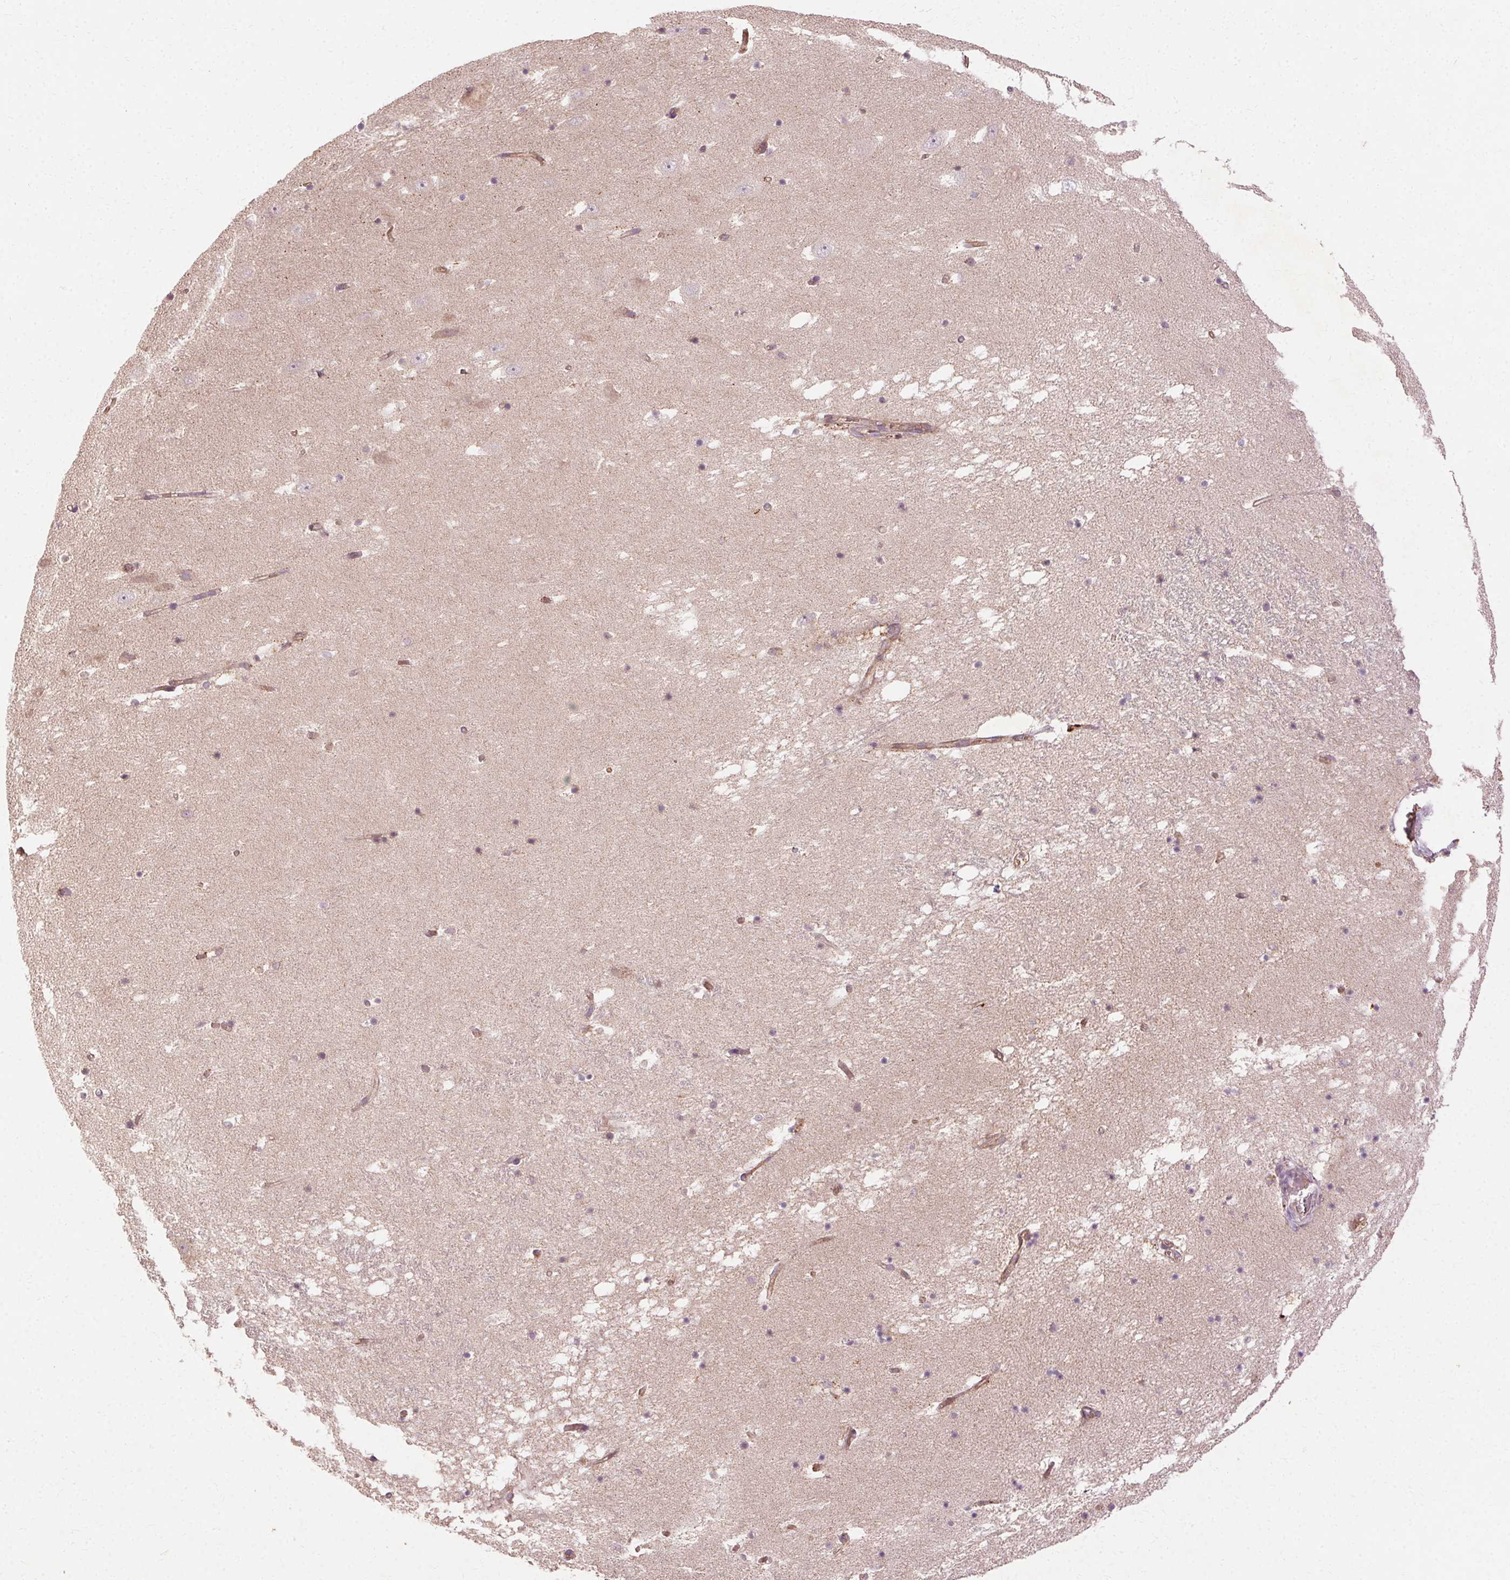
{"staining": {"intensity": "negative", "quantity": "none", "location": "none"}, "tissue": "hippocampus", "cell_type": "Glial cells", "image_type": "normal", "snomed": [{"axis": "morphology", "description": "Normal tissue, NOS"}, {"axis": "topography", "description": "Hippocampus"}], "caption": "This micrograph is of benign hippocampus stained with immunohistochemistry to label a protein in brown with the nuclei are counter-stained blue. There is no expression in glial cells. (DAB (3,3'-diaminobenzidine) IHC, high magnification).", "gene": "REP15", "patient": {"sex": "male", "age": 58}}